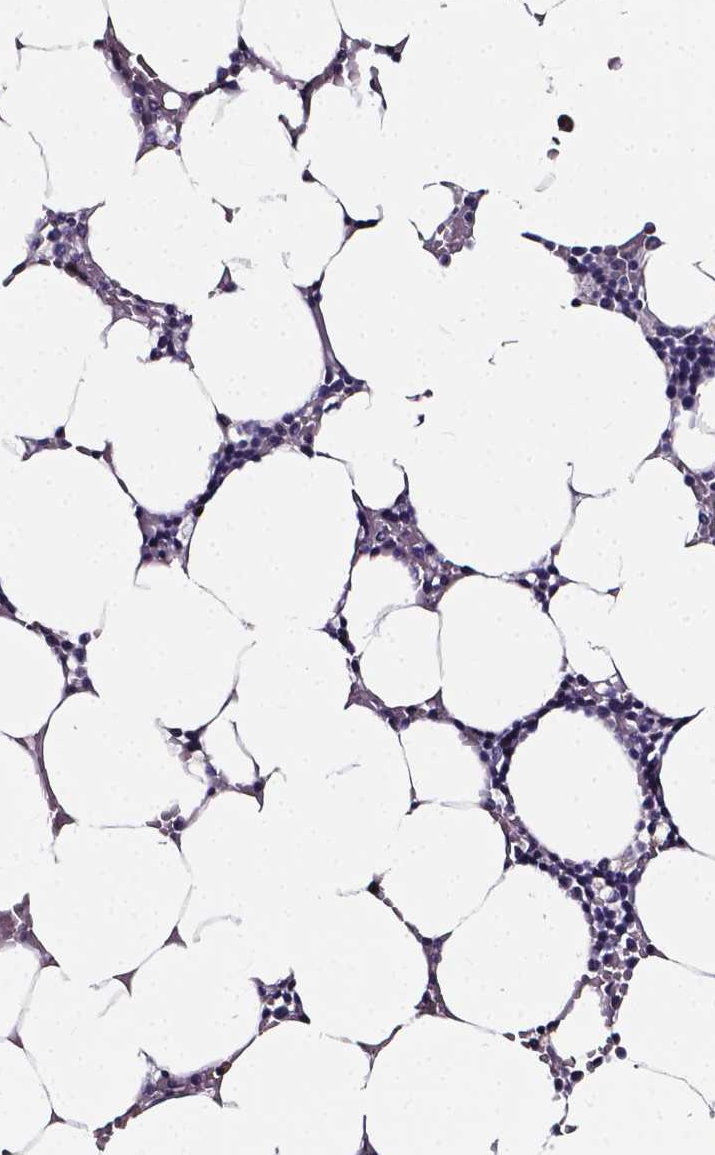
{"staining": {"intensity": "negative", "quantity": "none", "location": "none"}, "tissue": "bone marrow", "cell_type": "Hematopoietic cells", "image_type": "normal", "snomed": [{"axis": "morphology", "description": "Normal tissue, NOS"}, {"axis": "topography", "description": "Bone marrow"}], "caption": "Micrograph shows no protein staining in hematopoietic cells of benign bone marrow. (DAB (3,3'-diaminobenzidine) immunohistochemistry visualized using brightfield microscopy, high magnification).", "gene": "SPOCD1", "patient": {"sex": "female", "age": 52}}